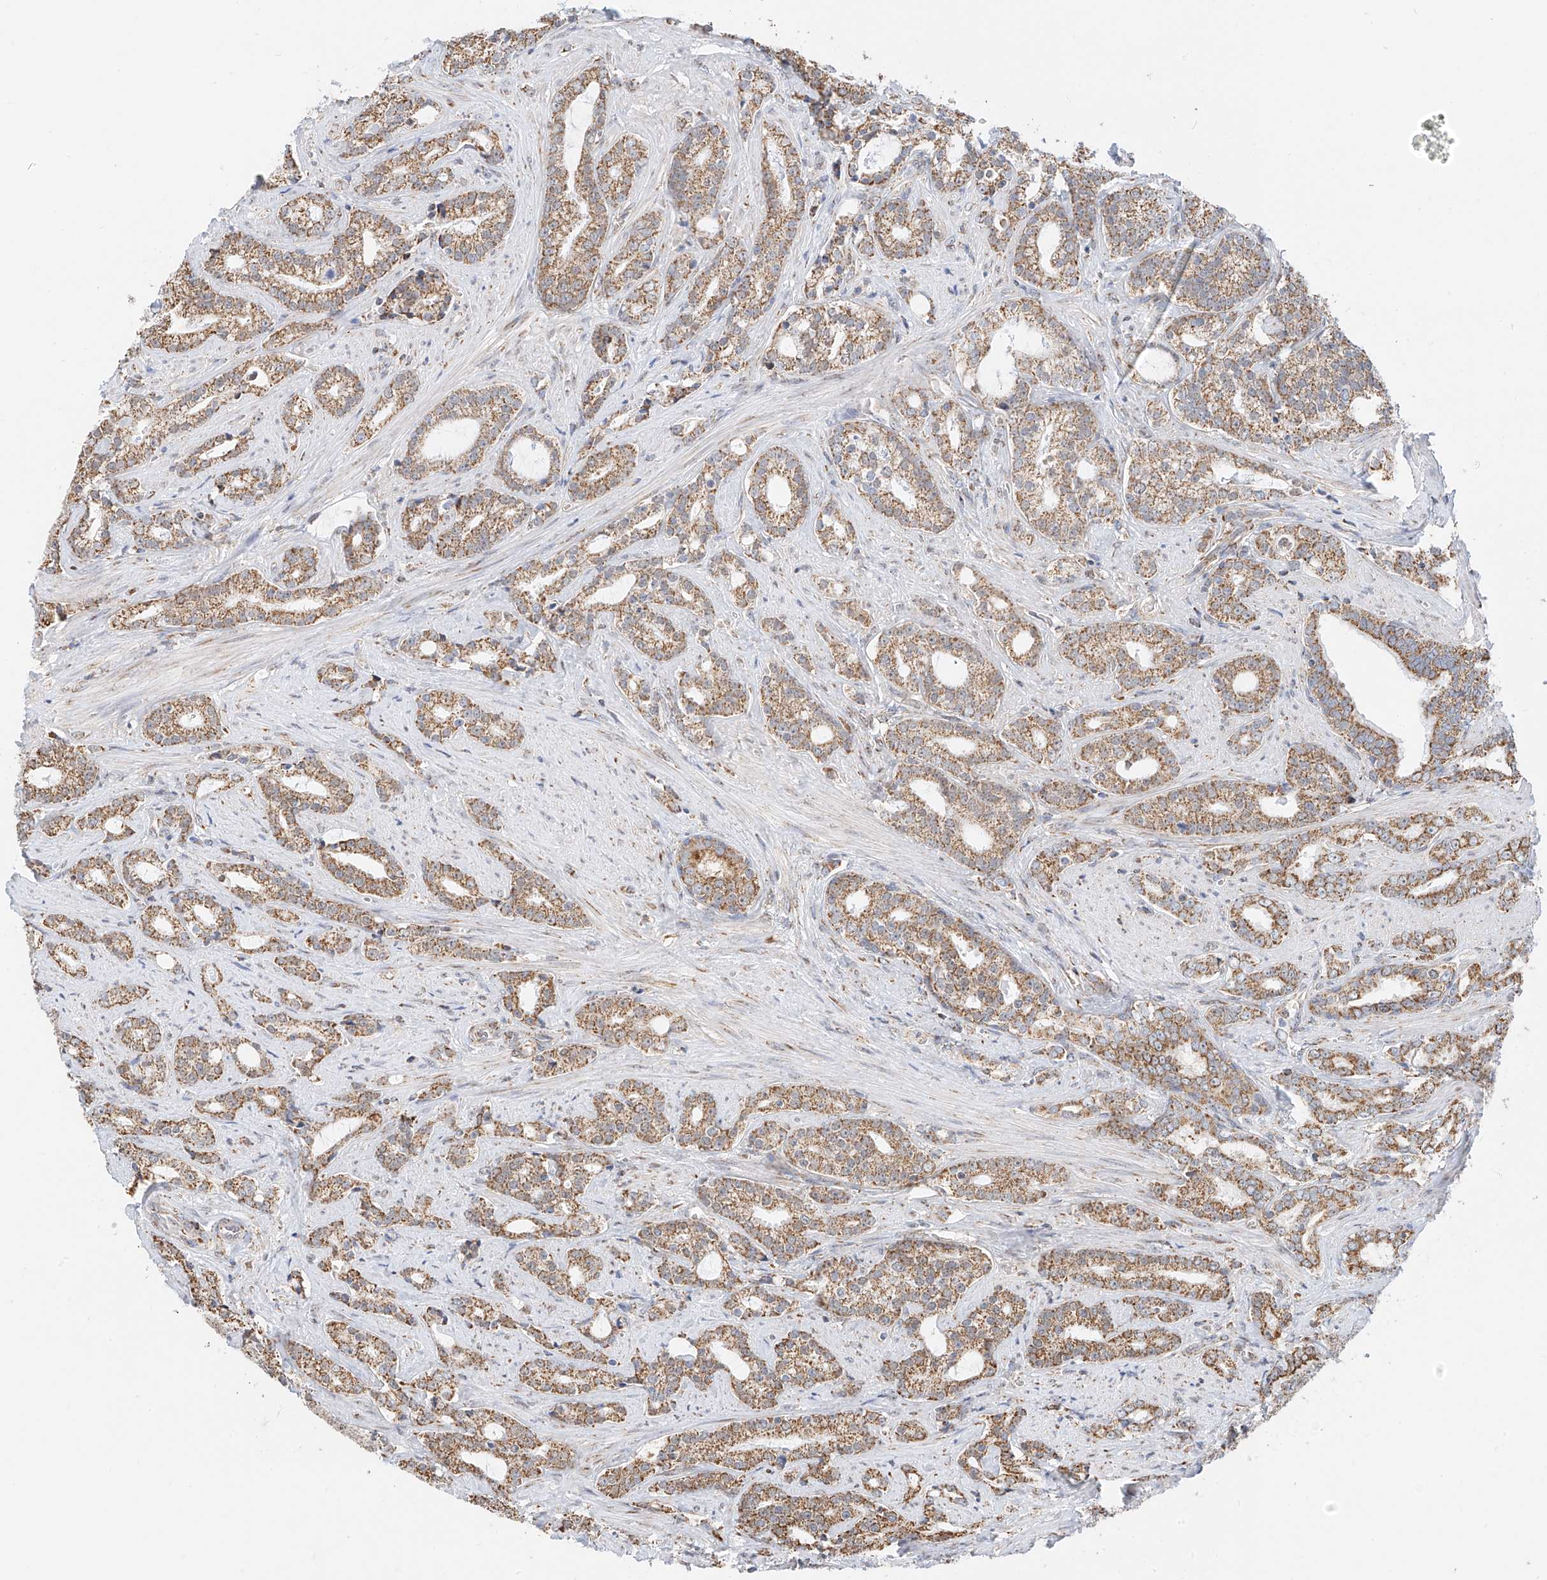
{"staining": {"intensity": "moderate", "quantity": ">75%", "location": "cytoplasmic/membranous"}, "tissue": "prostate cancer", "cell_type": "Tumor cells", "image_type": "cancer", "snomed": [{"axis": "morphology", "description": "Adenocarcinoma, High grade"}, {"axis": "topography", "description": "Prostate and seminal vesicle, NOS"}], "caption": "High-magnification brightfield microscopy of prostate cancer stained with DAB (3,3'-diaminobenzidine) (brown) and counterstained with hematoxylin (blue). tumor cells exhibit moderate cytoplasmic/membranous staining is seen in about>75% of cells. (Brightfield microscopy of DAB IHC at high magnification).", "gene": "NALCN", "patient": {"sex": "male", "age": 67}}